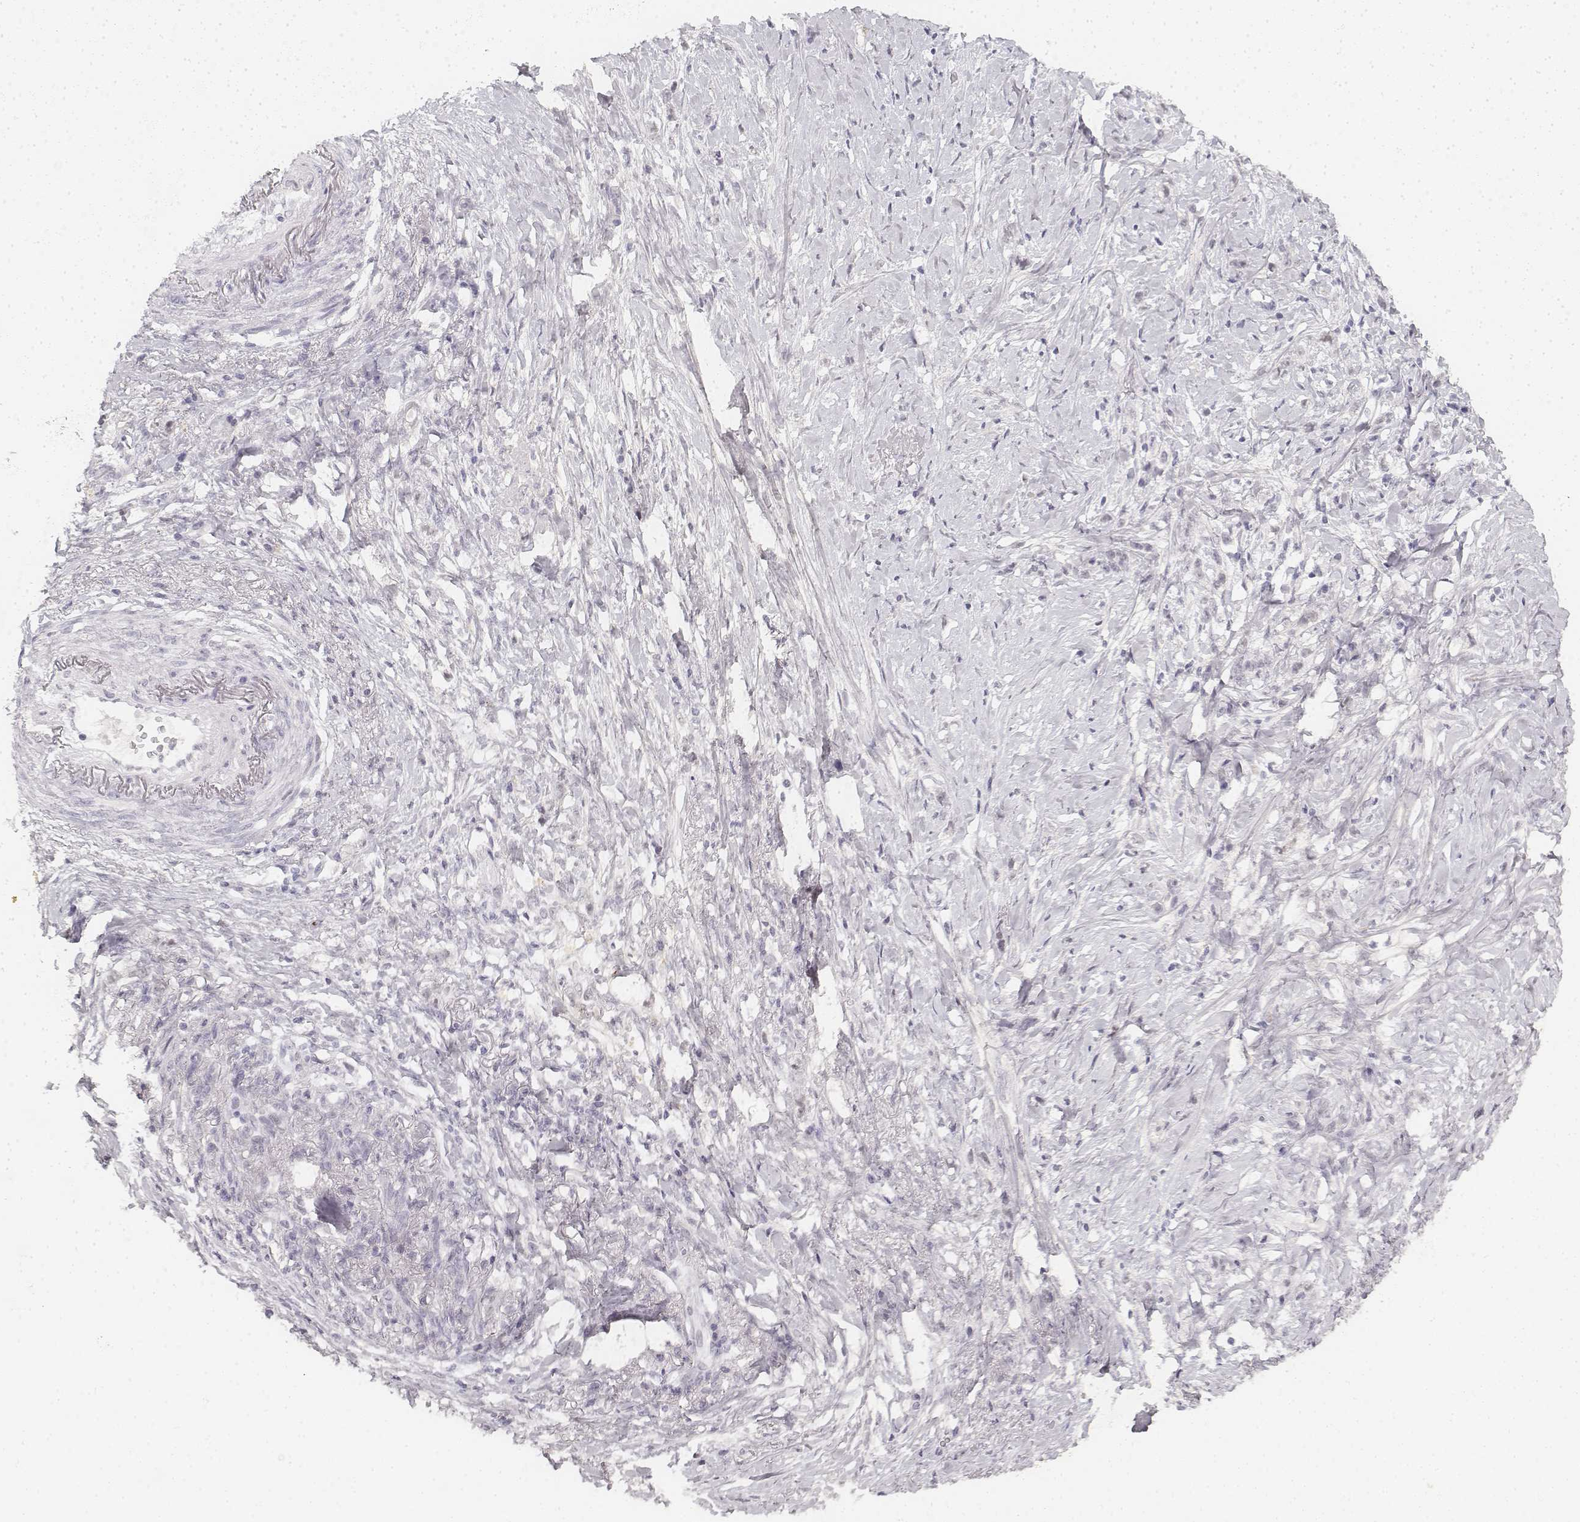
{"staining": {"intensity": "negative", "quantity": "none", "location": "none"}, "tissue": "stomach cancer", "cell_type": "Tumor cells", "image_type": "cancer", "snomed": [{"axis": "morphology", "description": "Adenocarcinoma, NOS"}, {"axis": "topography", "description": "Stomach, lower"}], "caption": "Immunohistochemical staining of human stomach cancer (adenocarcinoma) shows no significant positivity in tumor cells.", "gene": "KRT84", "patient": {"sex": "male", "age": 88}}